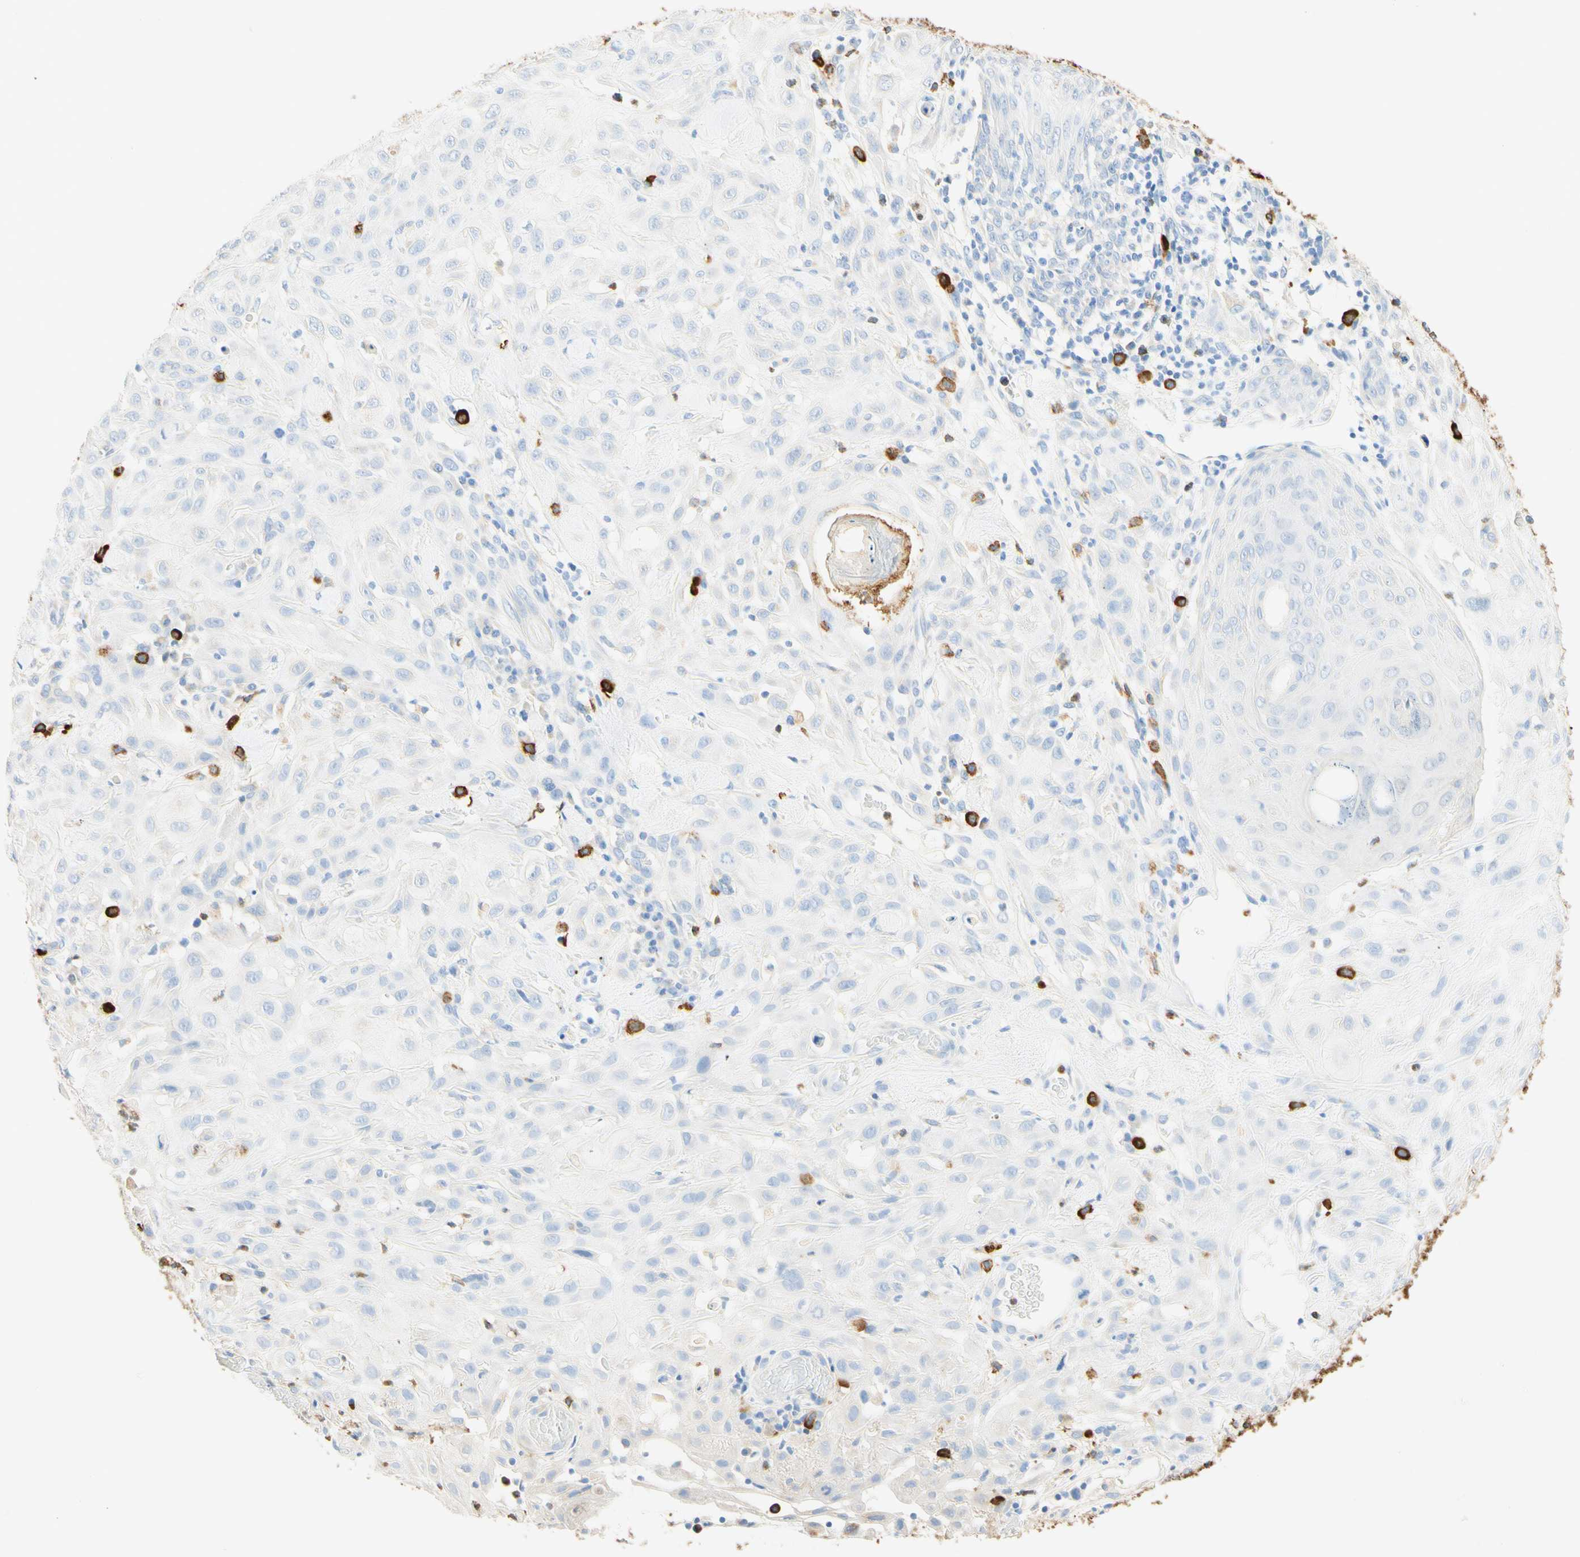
{"staining": {"intensity": "negative", "quantity": "none", "location": "none"}, "tissue": "skin cancer", "cell_type": "Tumor cells", "image_type": "cancer", "snomed": [{"axis": "morphology", "description": "Squamous cell carcinoma, NOS"}, {"axis": "topography", "description": "Skin"}], "caption": "This micrograph is of skin cancer stained with immunohistochemistry (IHC) to label a protein in brown with the nuclei are counter-stained blue. There is no expression in tumor cells. (Stains: DAB (3,3'-diaminobenzidine) immunohistochemistry with hematoxylin counter stain, Microscopy: brightfield microscopy at high magnification).", "gene": "CD63", "patient": {"sex": "male", "age": 24}}